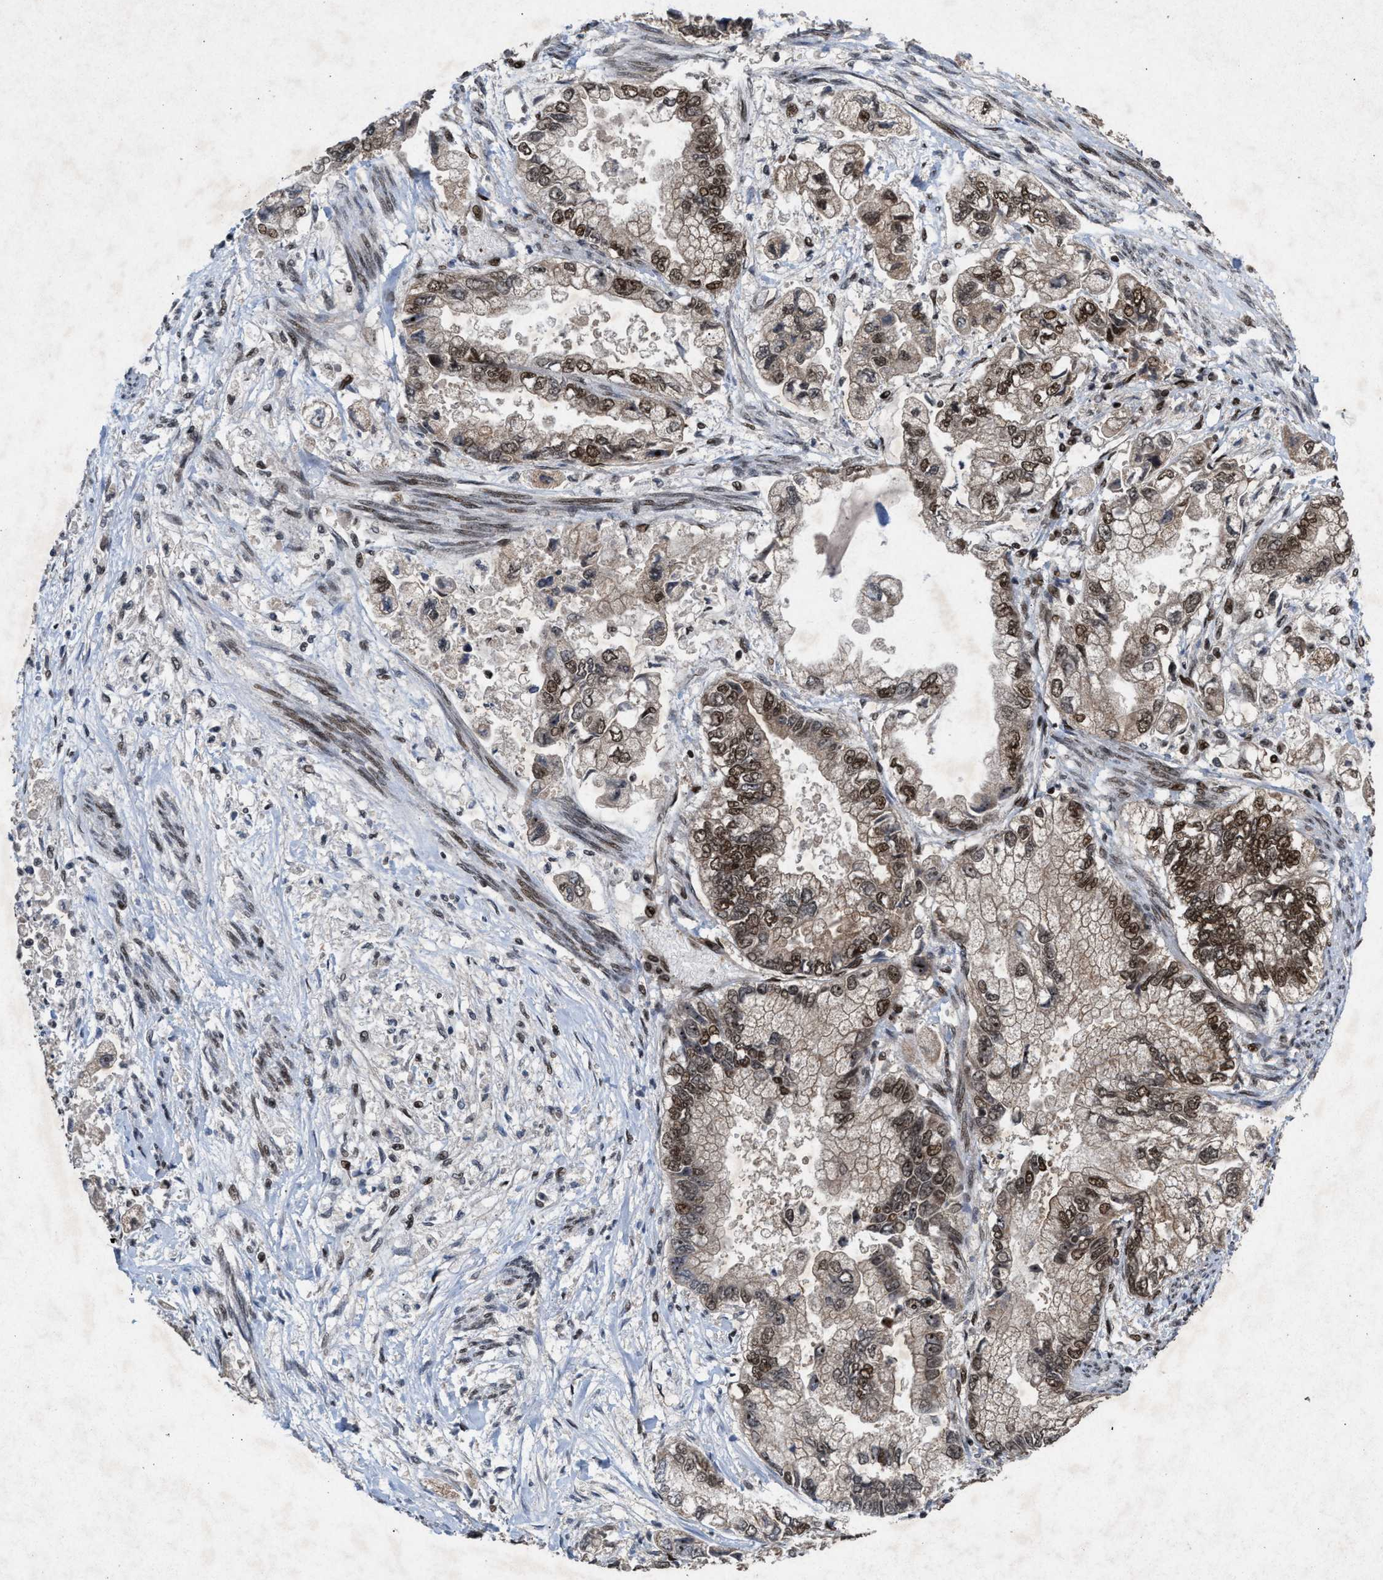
{"staining": {"intensity": "moderate", "quantity": ">75%", "location": "nuclear"}, "tissue": "stomach cancer", "cell_type": "Tumor cells", "image_type": "cancer", "snomed": [{"axis": "morphology", "description": "Normal tissue, NOS"}, {"axis": "morphology", "description": "Adenocarcinoma, NOS"}, {"axis": "topography", "description": "Stomach"}], "caption": "Adenocarcinoma (stomach) stained with a protein marker displays moderate staining in tumor cells.", "gene": "WIZ", "patient": {"sex": "male", "age": 62}}